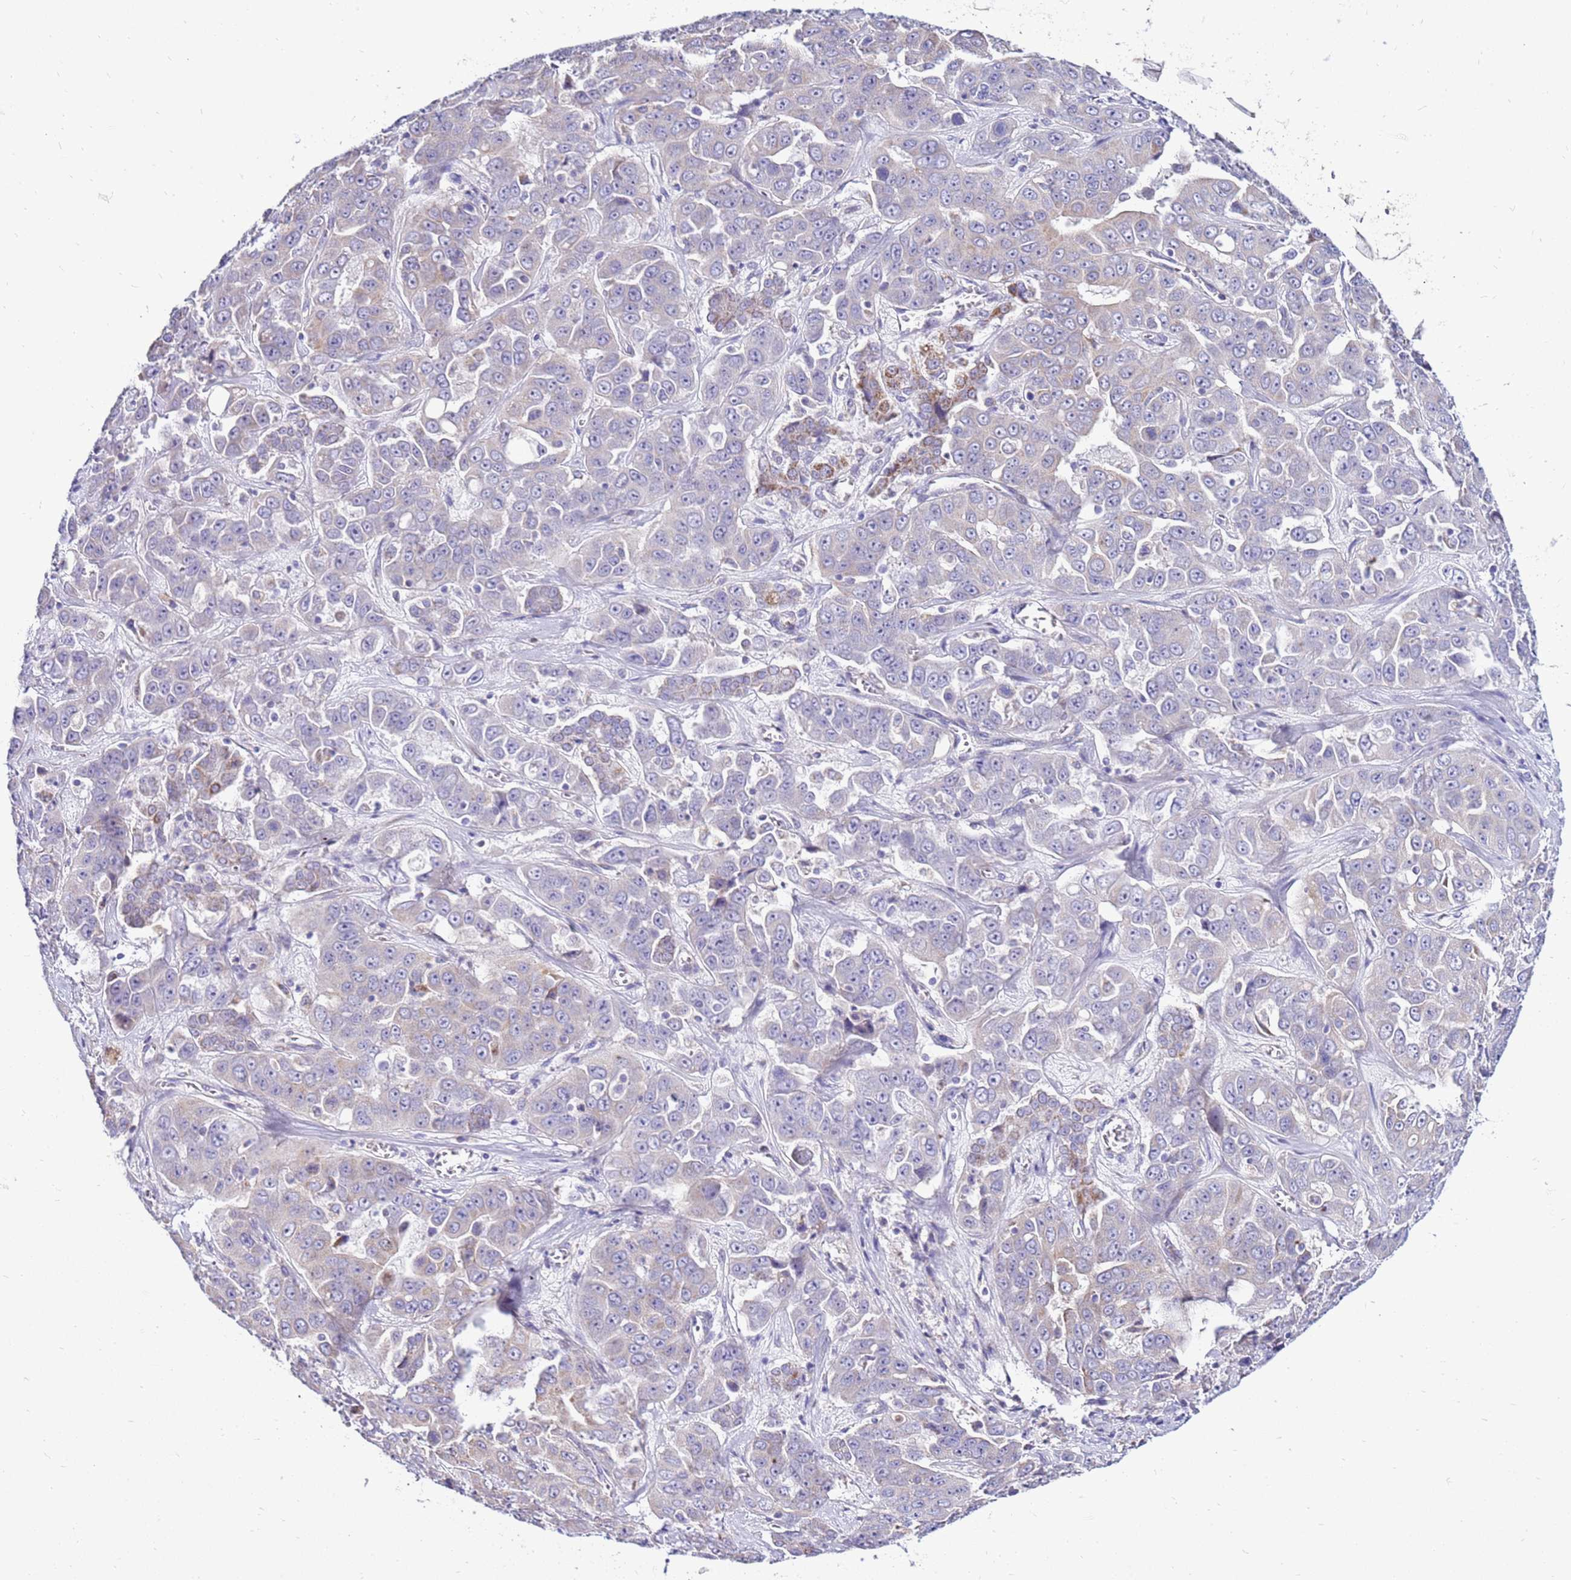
{"staining": {"intensity": "negative", "quantity": "none", "location": "none"}, "tissue": "liver cancer", "cell_type": "Tumor cells", "image_type": "cancer", "snomed": [{"axis": "morphology", "description": "Cholangiocarcinoma"}, {"axis": "topography", "description": "Liver"}], "caption": "Cholangiocarcinoma (liver) stained for a protein using IHC demonstrates no expression tumor cells.", "gene": "IGF1R", "patient": {"sex": "female", "age": 52}}